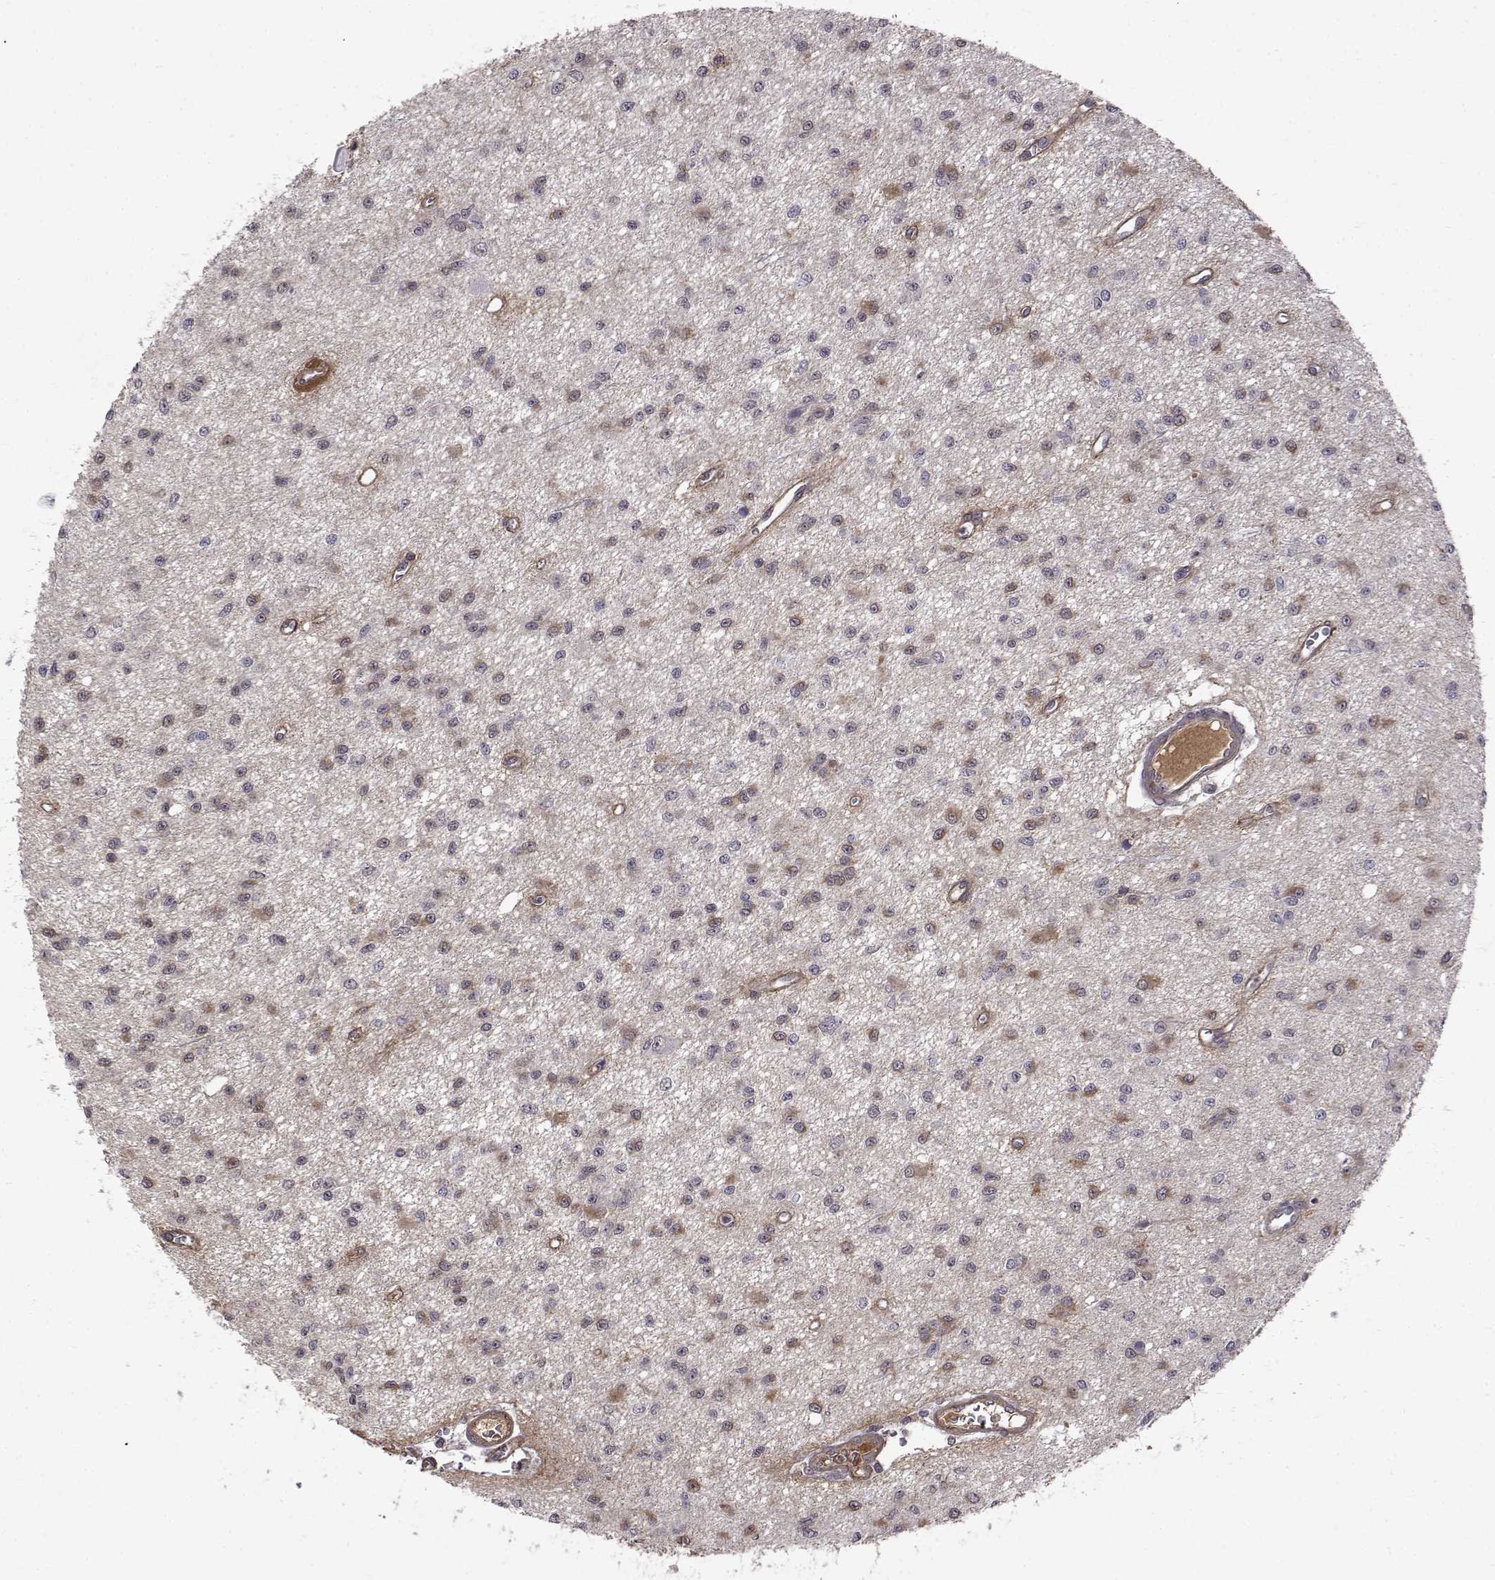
{"staining": {"intensity": "negative", "quantity": "none", "location": "none"}, "tissue": "glioma", "cell_type": "Tumor cells", "image_type": "cancer", "snomed": [{"axis": "morphology", "description": "Glioma, malignant, Low grade"}, {"axis": "topography", "description": "Brain"}], "caption": "The histopathology image shows no staining of tumor cells in glioma.", "gene": "ITGA7", "patient": {"sex": "female", "age": 45}}